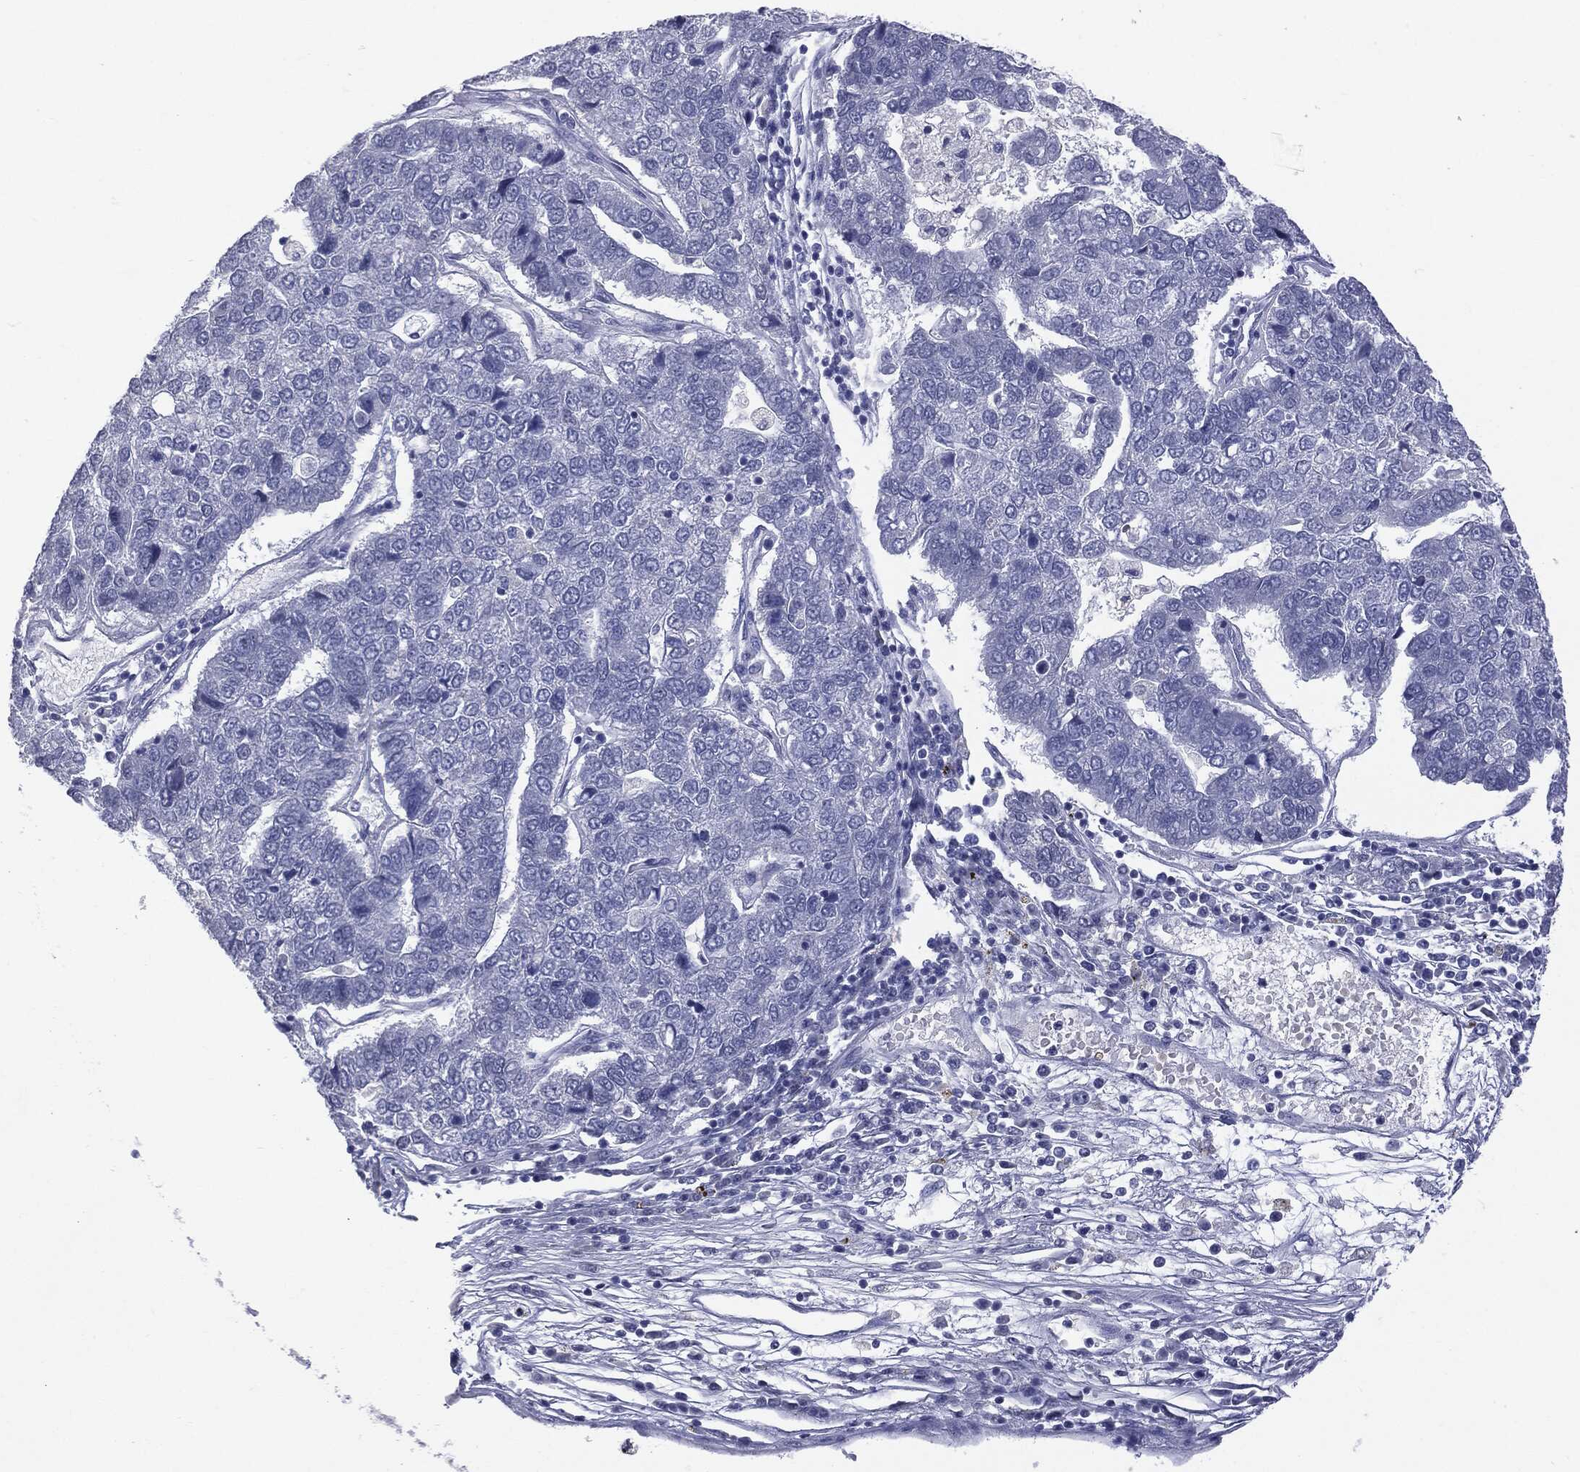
{"staining": {"intensity": "negative", "quantity": "none", "location": "none"}, "tissue": "pancreatic cancer", "cell_type": "Tumor cells", "image_type": "cancer", "snomed": [{"axis": "morphology", "description": "Adenocarcinoma, NOS"}, {"axis": "topography", "description": "Pancreas"}], "caption": "A photomicrograph of pancreatic adenocarcinoma stained for a protein demonstrates no brown staining in tumor cells.", "gene": "TSHB", "patient": {"sex": "female", "age": 61}}